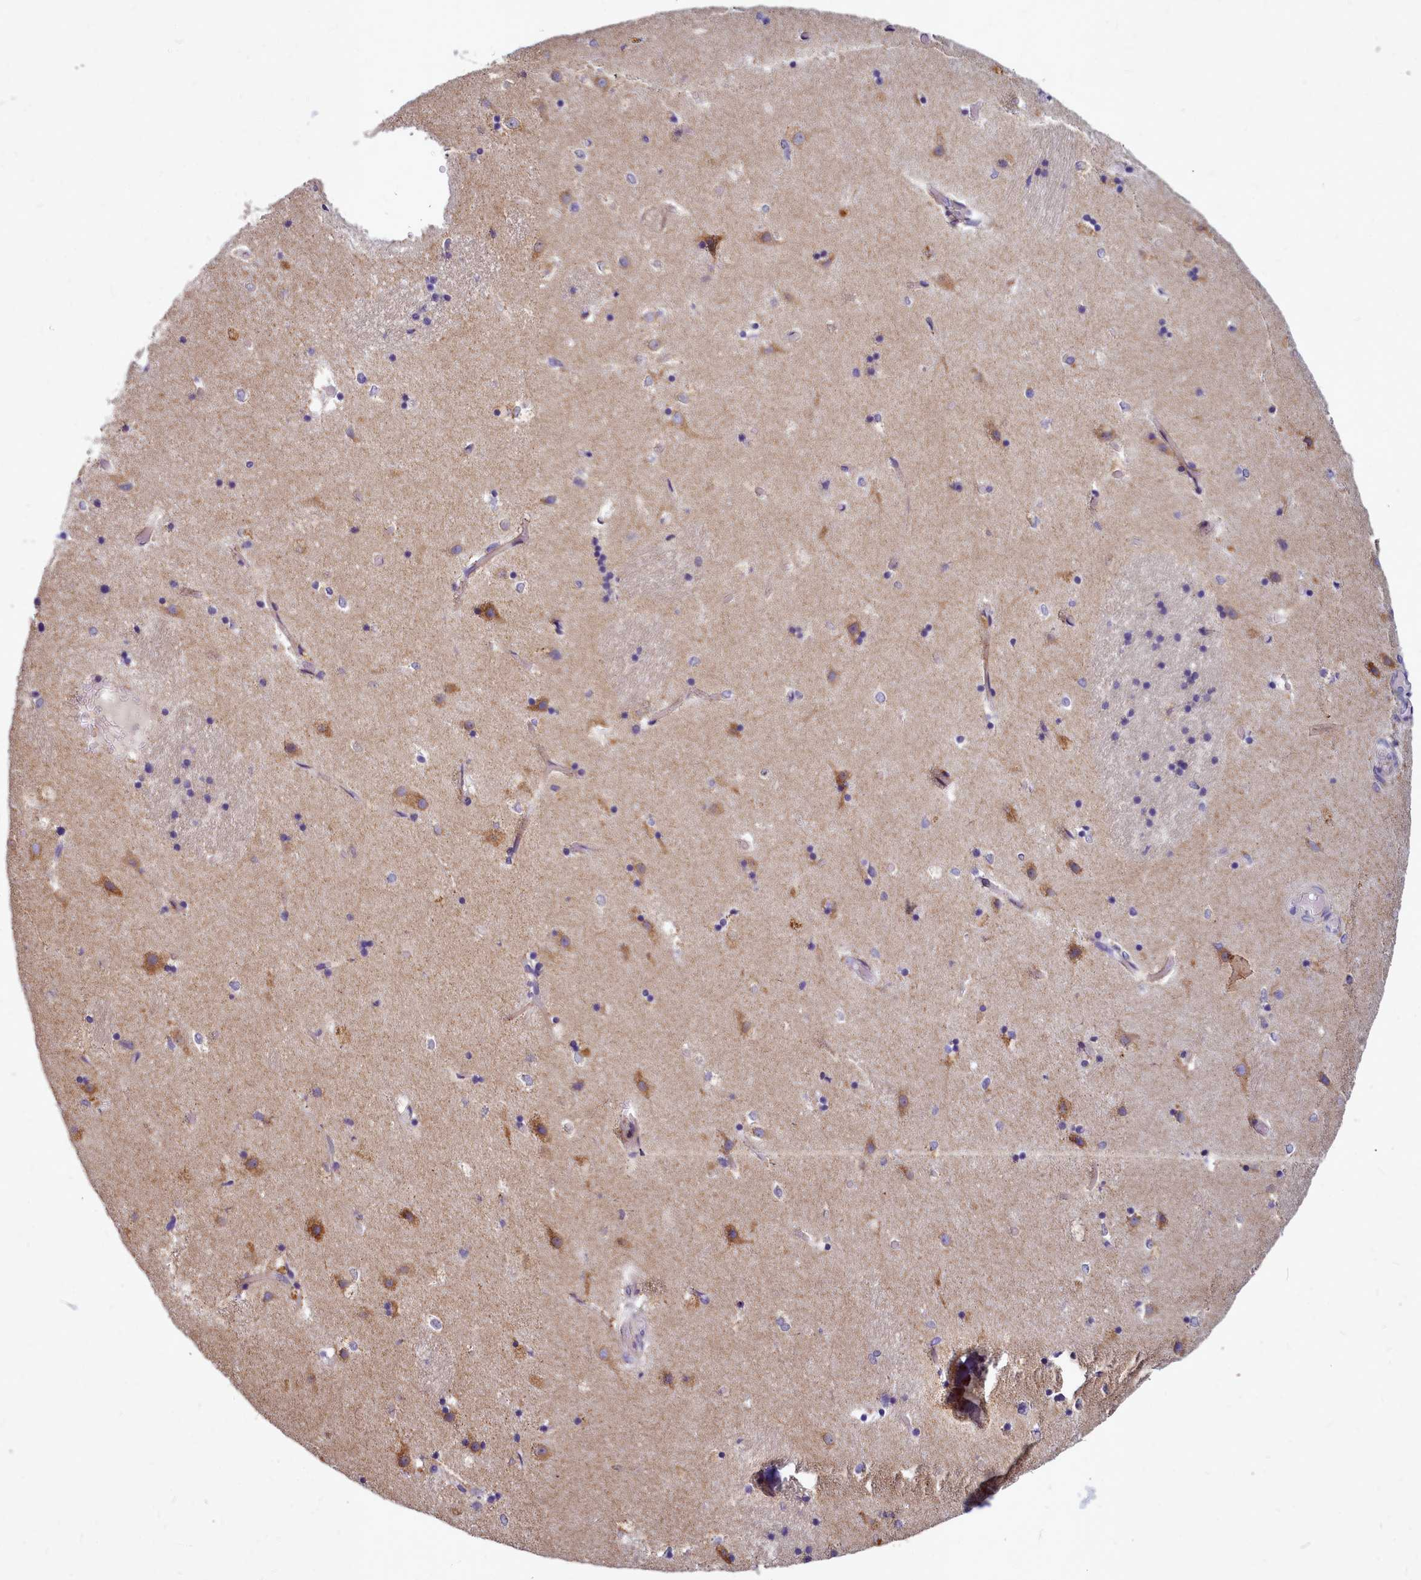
{"staining": {"intensity": "negative", "quantity": "none", "location": "none"}, "tissue": "caudate", "cell_type": "Glial cells", "image_type": "normal", "snomed": [{"axis": "morphology", "description": "Normal tissue, NOS"}, {"axis": "topography", "description": "Lateral ventricle wall"}], "caption": "The photomicrograph shows no staining of glial cells in unremarkable caudate.", "gene": "SMPD4", "patient": {"sex": "female", "age": 52}}